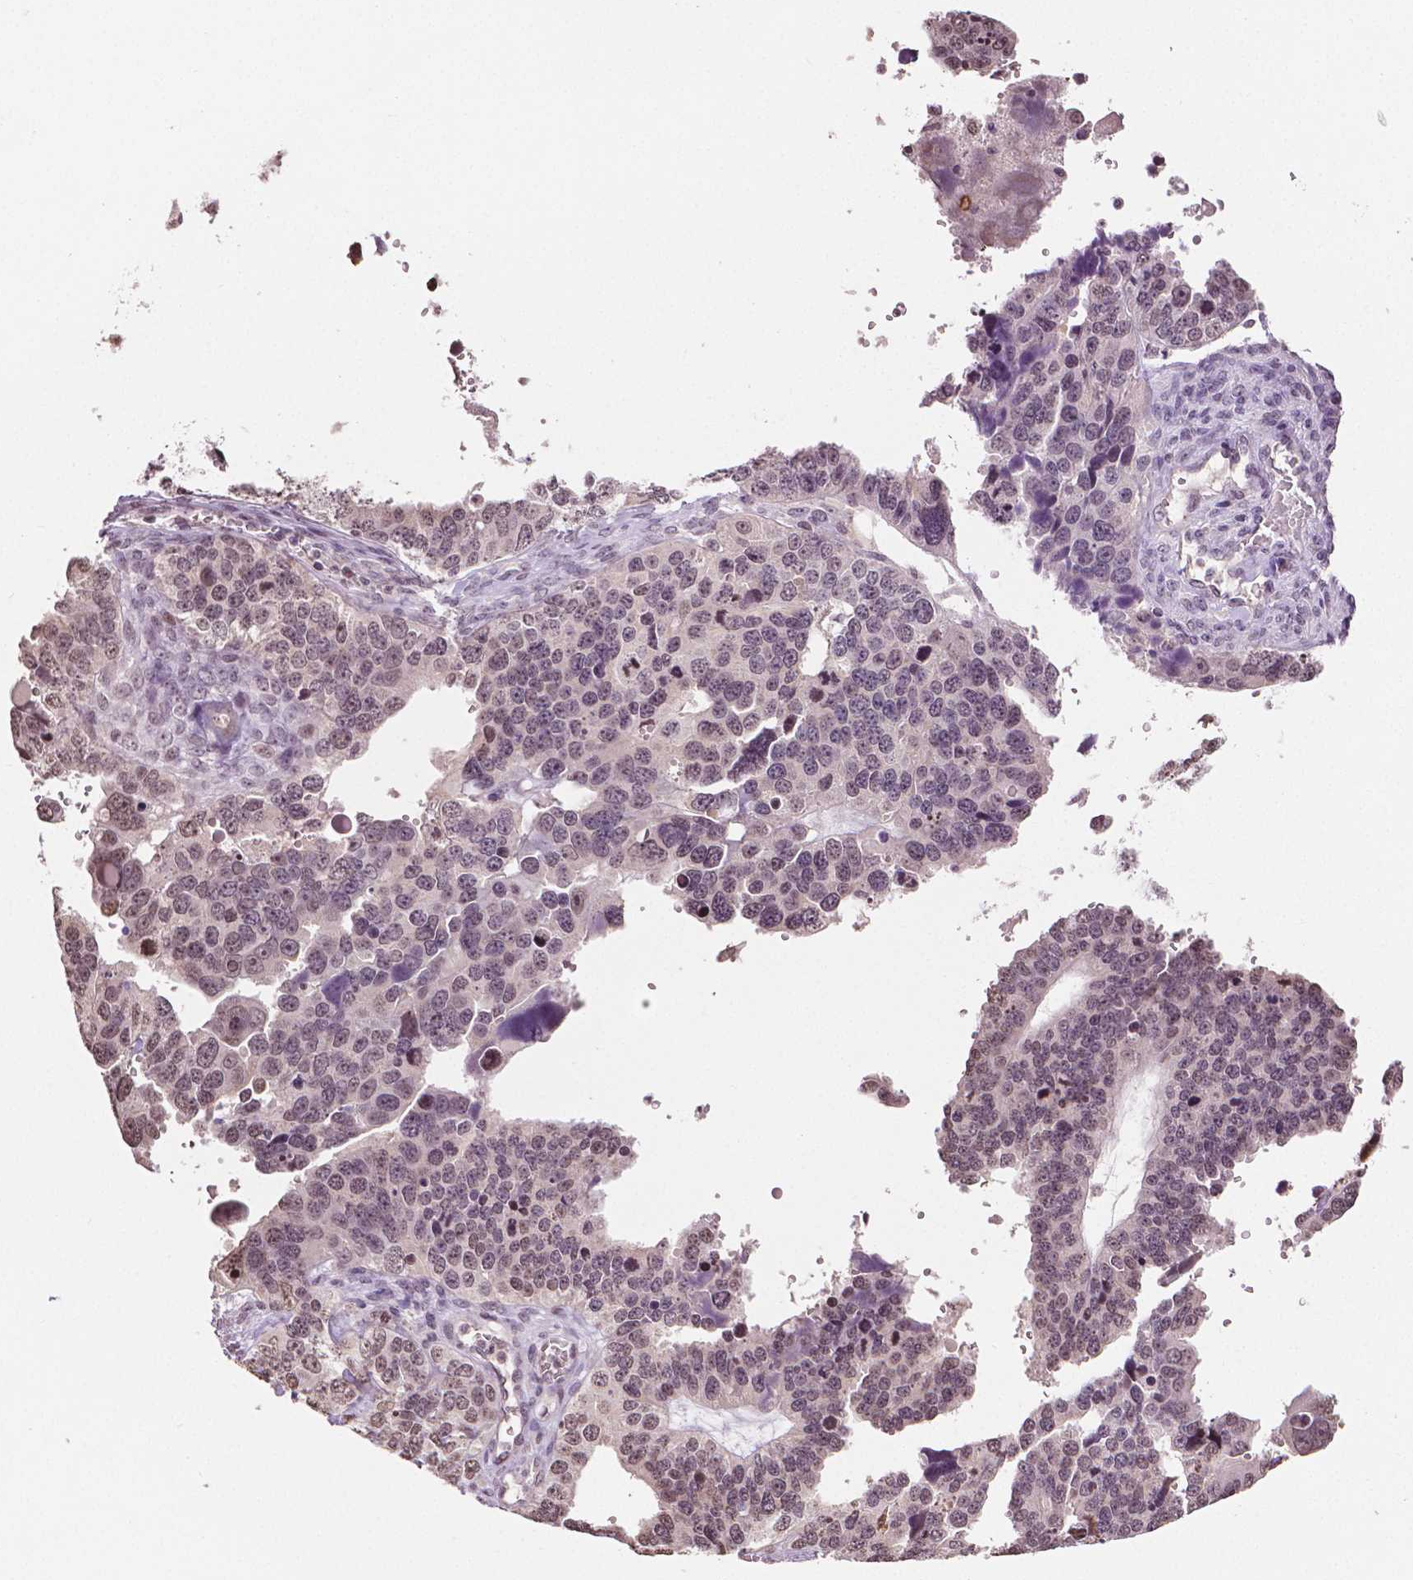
{"staining": {"intensity": "moderate", "quantity": ">75%", "location": "nuclear"}, "tissue": "ovarian cancer", "cell_type": "Tumor cells", "image_type": "cancer", "snomed": [{"axis": "morphology", "description": "Cystadenocarcinoma, serous, NOS"}, {"axis": "topography", "description": "Ovary"}], "caption": "Immunohistochemistry of human serous cystadenocarcinoma (ovarian) reveals medium levels of moderate nuclear staining in about >75% of tumor cells.", "gene": "DEK", "patient": {"sex": "female", "age": 76}}